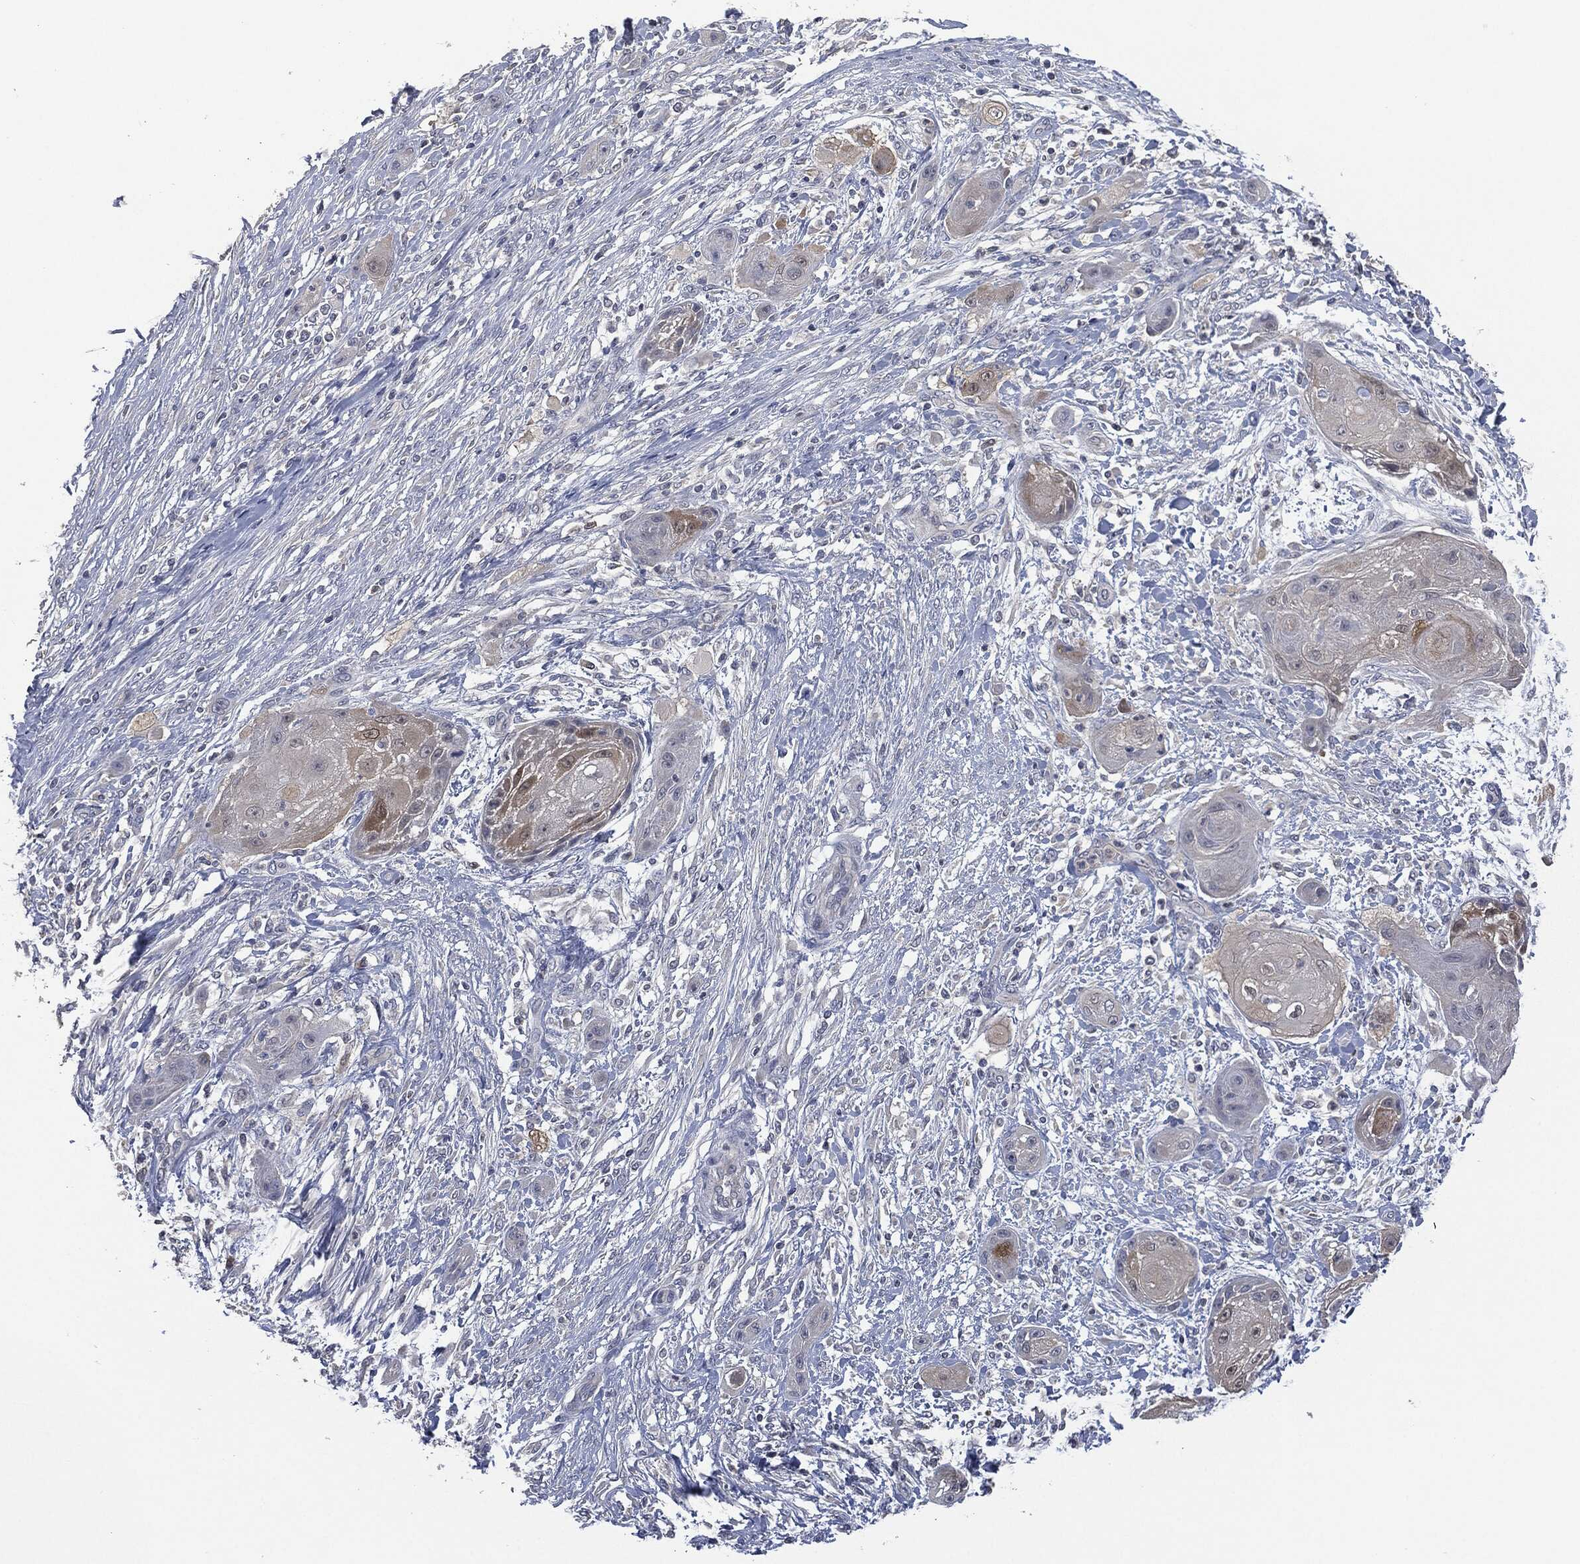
{"staining": {"intensity": "moderate", "quantity": "<25%", "location": "cytoplasmic/membranous"}, "tissue": "skin cancer", "cell_type": "Tumor cells", "image_type": "cancer", "snomed": [{"axis": "morphology", "description": "Squamous cell carcinoma, NOS"}, {"axis": "topography", "description": "Skin"}], "caption": "This histopathology image displays immunohistochemistry staining of skin cancer (squamous cell carcinoma), with low moderate cytoplasmic/membranous staining in about <25% of tumor cells.", "gene": "IL1RN", "patient": {"sex": "male", "age": 62}}